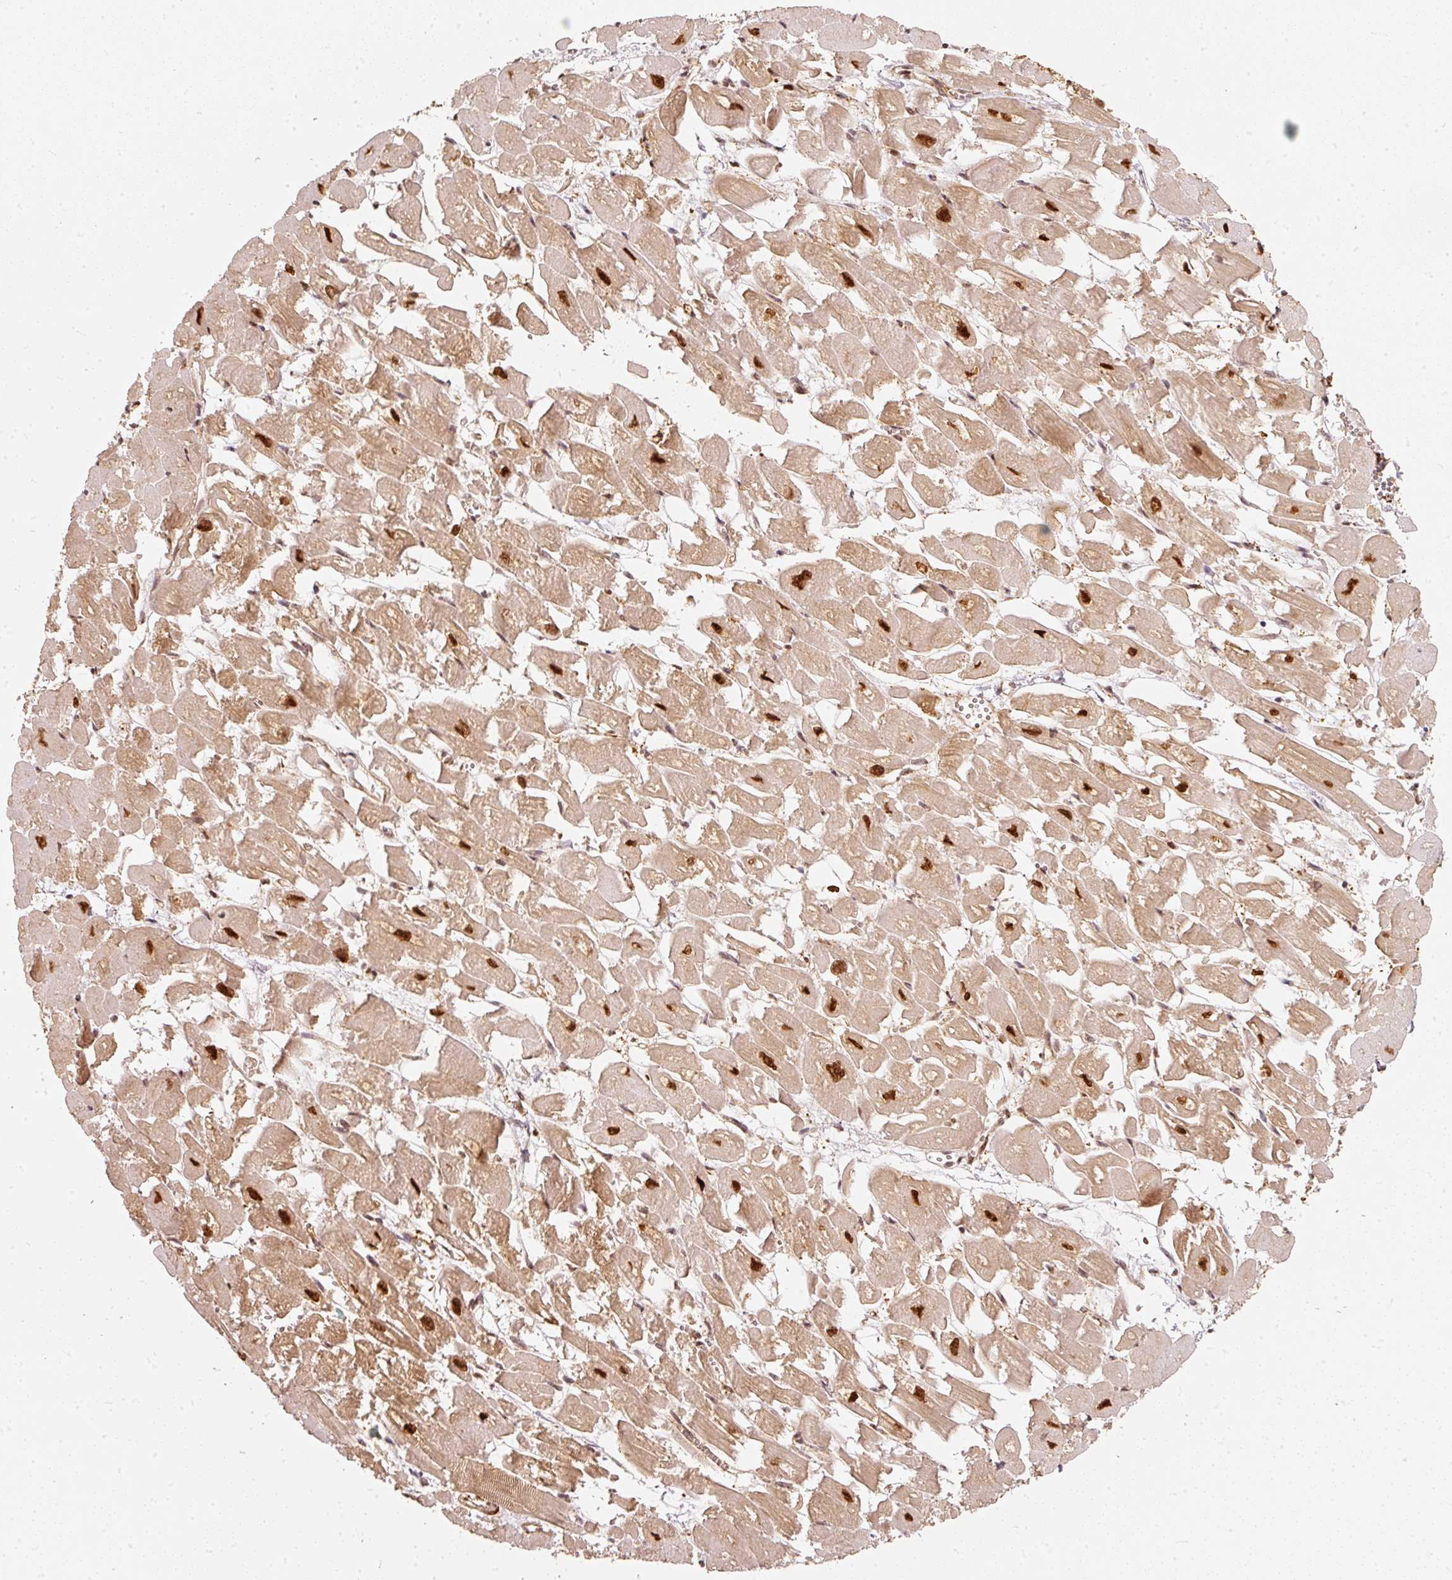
{"staining": {"intensity": "strong", "quantity": ">75%", "location": "cytoplasmic/membranous,nuclear"}, "tissue": "heart muscle", "cell_type": "Cardiomyocytes", "image_type": "normal", "snomed": [{"axis": "morphology", "description": "Normal tissue, NOS"}, {"axis": "topography", "description": "Heart"}], "caption": "Heart muscle stained with DAB (3,3'-diaminobenzidine) immunohistochemistry demonstrates high levels of strong cytoplasmic/membranous,nuclear positivity in about >75% of cardiomyocytes. (IHC, brightfield microscopy, high magnification).", "gene": "PSMD1", "patient": {"sex": "male", "age": 54}}